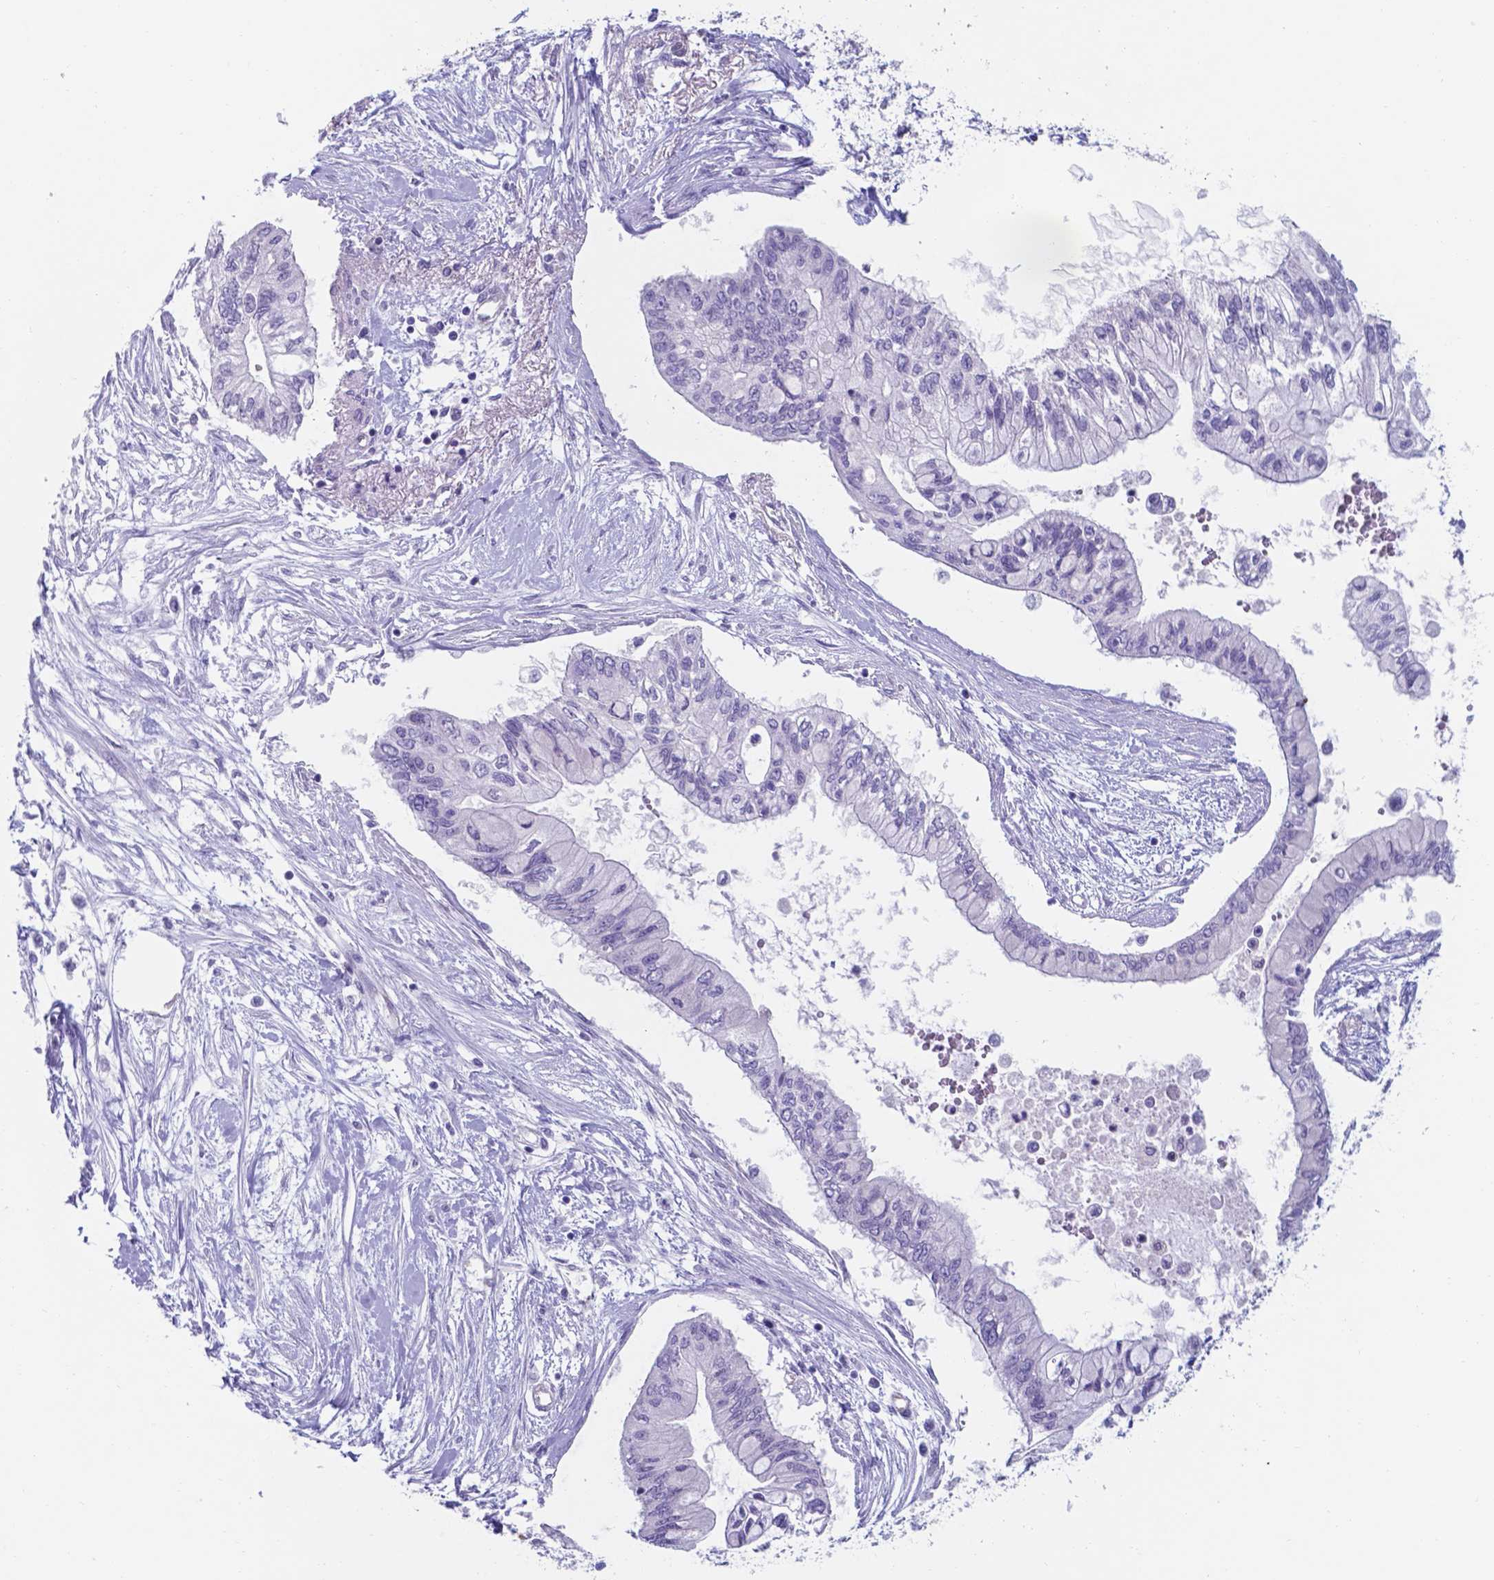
{"staining": {"intensity": "negative", "quantity": "none", "location": "none"}, "tissue": "pancreatic cancer", "cell_type": "Tumor cells", "image_type": "cancer", "snomed": [{"axis": "morphology", "description": "Adenocarcinoma, NOS"}, {"axis": "topography", "description": "Pancreas"}], "caption": "DAB (3,3'-diaminobenzidine) immunohistochemical staining of pancreatic cancer (adenocarcinoma) shows no significant positivity in tumor cells.", "gene": "UBE2J1", "patient": {"sex": "female", "age": 77}}